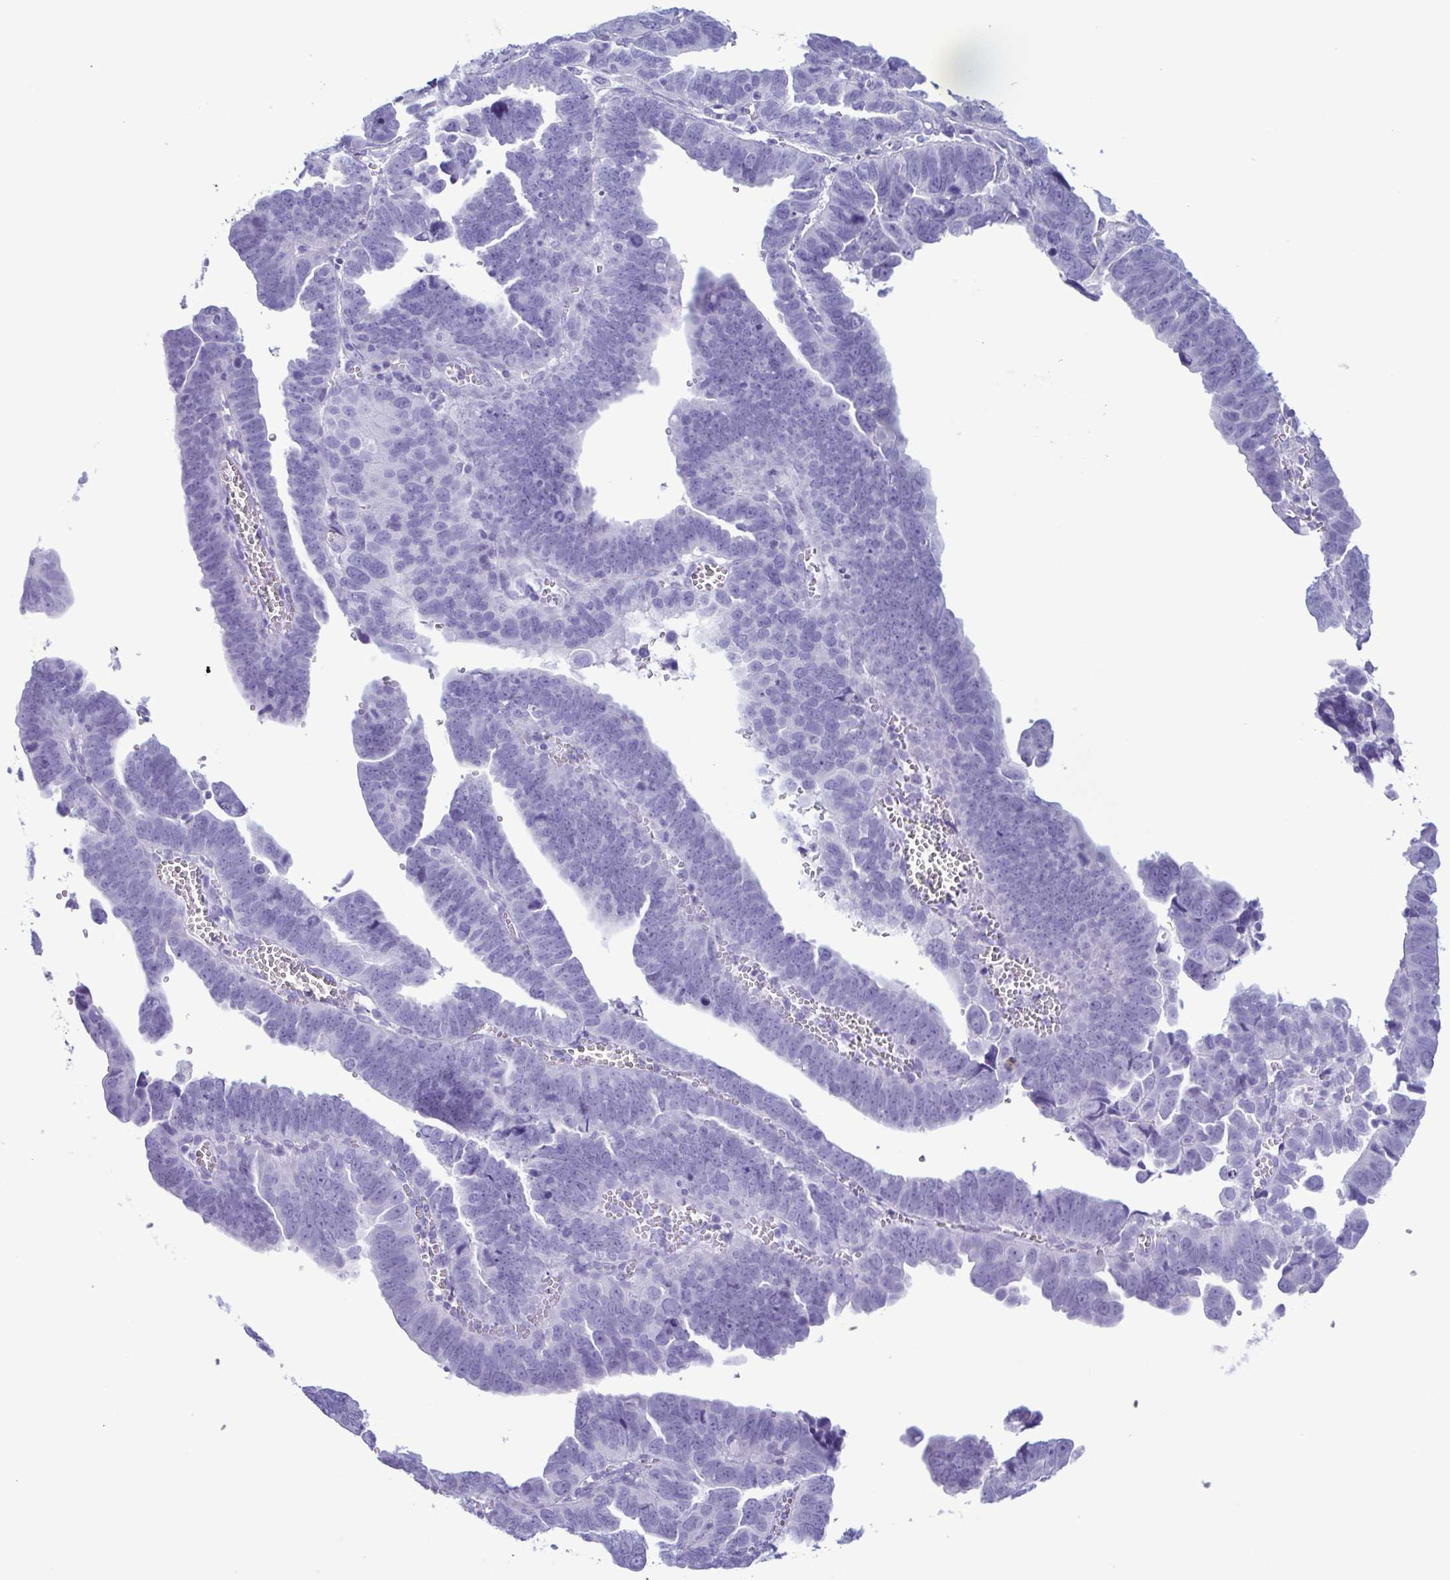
{"staining": {"intensity": "negative", "quantity": "none", "location": "none"}, "tissue": "endometrial cancer", "cell_type": "Tumor cells", "image_type": "cancer", "snomed": [{"axis": "morphology", "description": "Adenocarcinoma, NOS"}, {"axis": "topography", "description": "Endometrium"}], "caption": "Immunohistochemistry (IHC) histopathology image of neoplastic tissue: adenocarcinoma (endometrial) stained with DAB (3,3'-diaminobenzidine) demonstrates no significant protein positivity in tumor cells.", "gene": "LTF", "patient": {"sex": "female", "age": 75}}